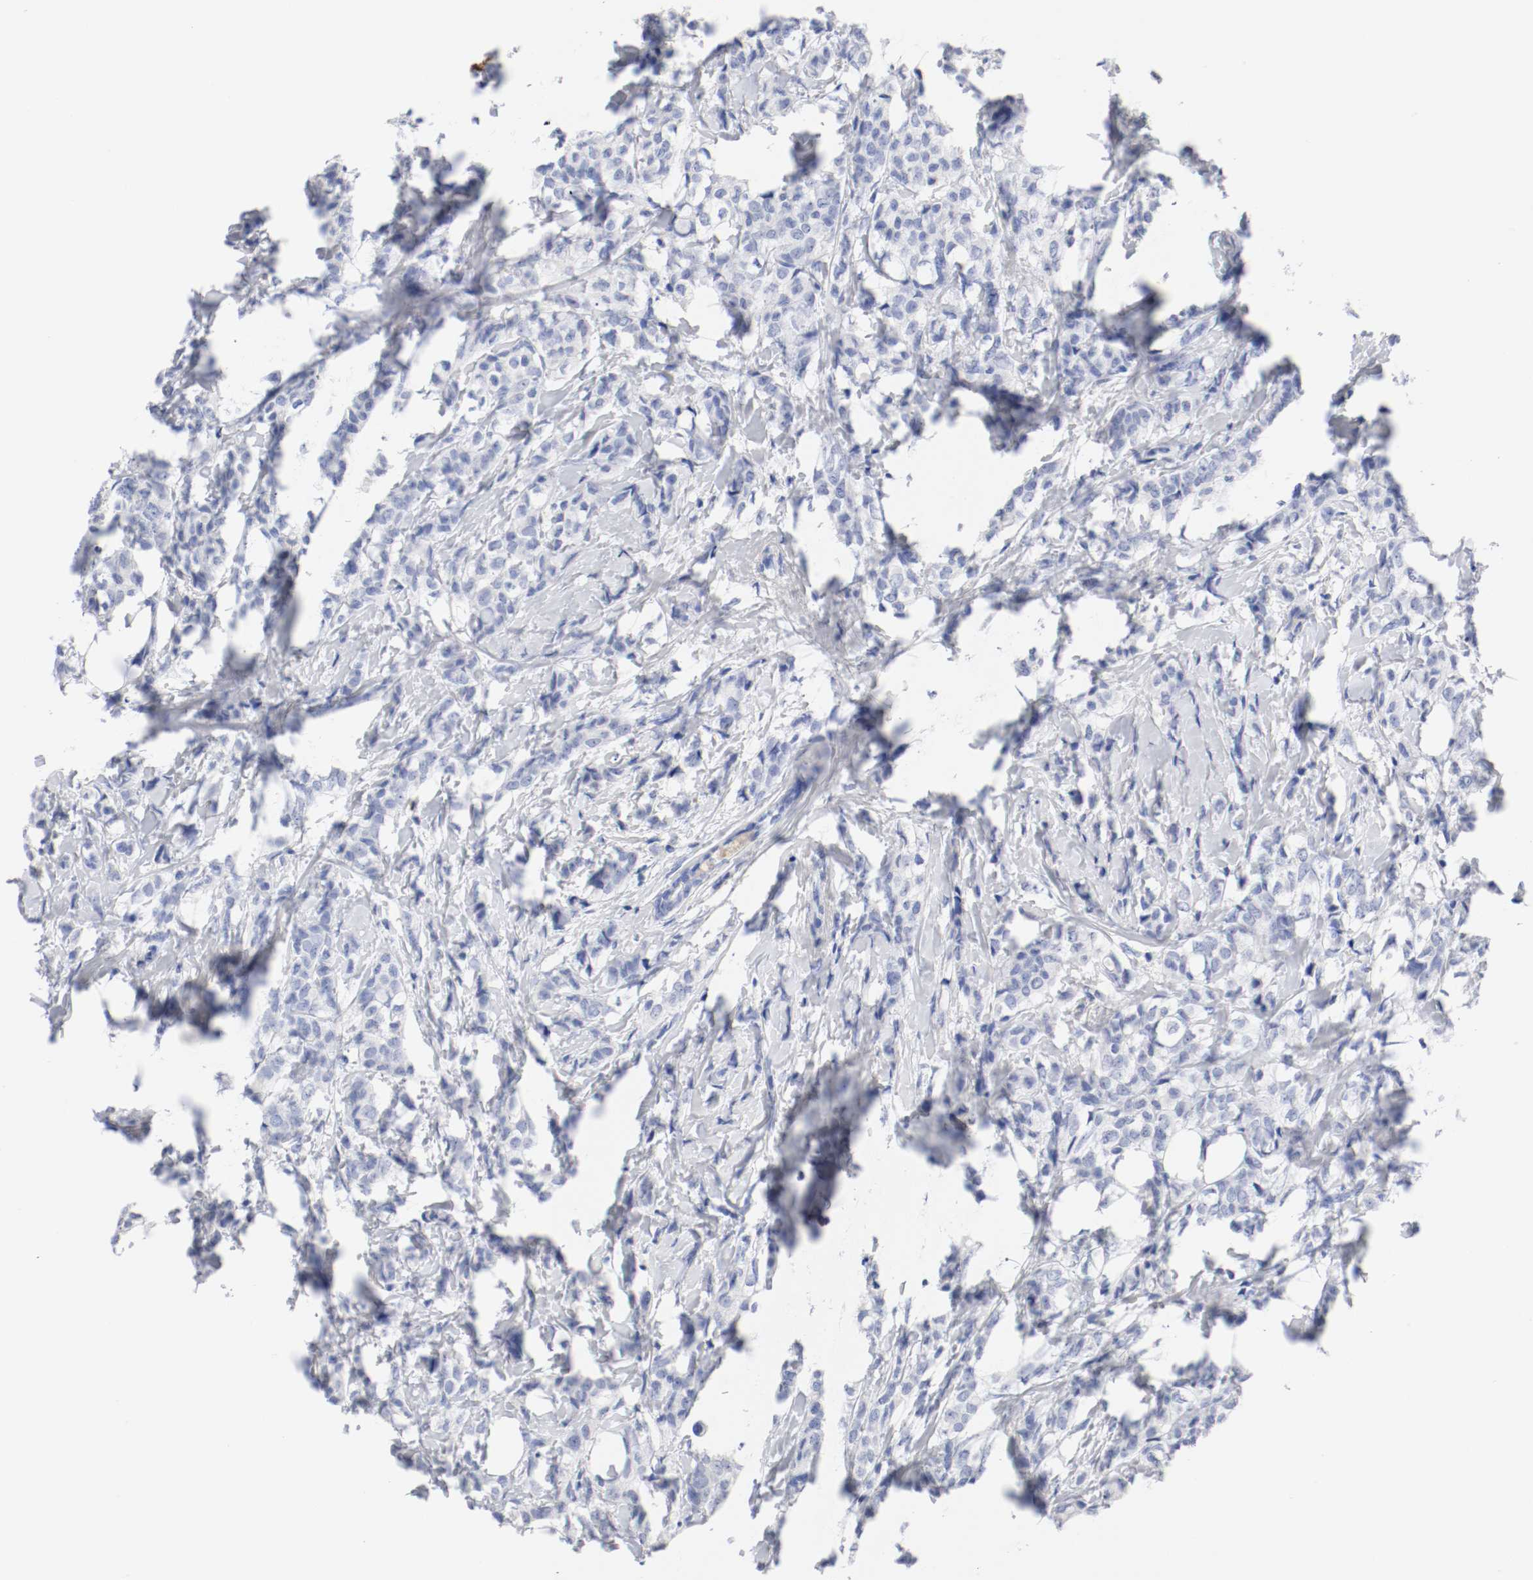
{"staining": {"intensity": "negative", "quantity": "none", "location": "none"}, "tissue": "breast cancer", "cell_type": "Tumor cells", "image_type": "cancer", "snomed": [{"axis": "morphology", "description": "Lobular carcinoma"}, {"axis": "topography", "description": "Breast"}], "caption": "Immunohistochemistry (IHC) of breast lobular carcinoma shows no positivity in tumor cells.", "gene": "GAD1", "patient": {"sex": "female", "age": 60}}